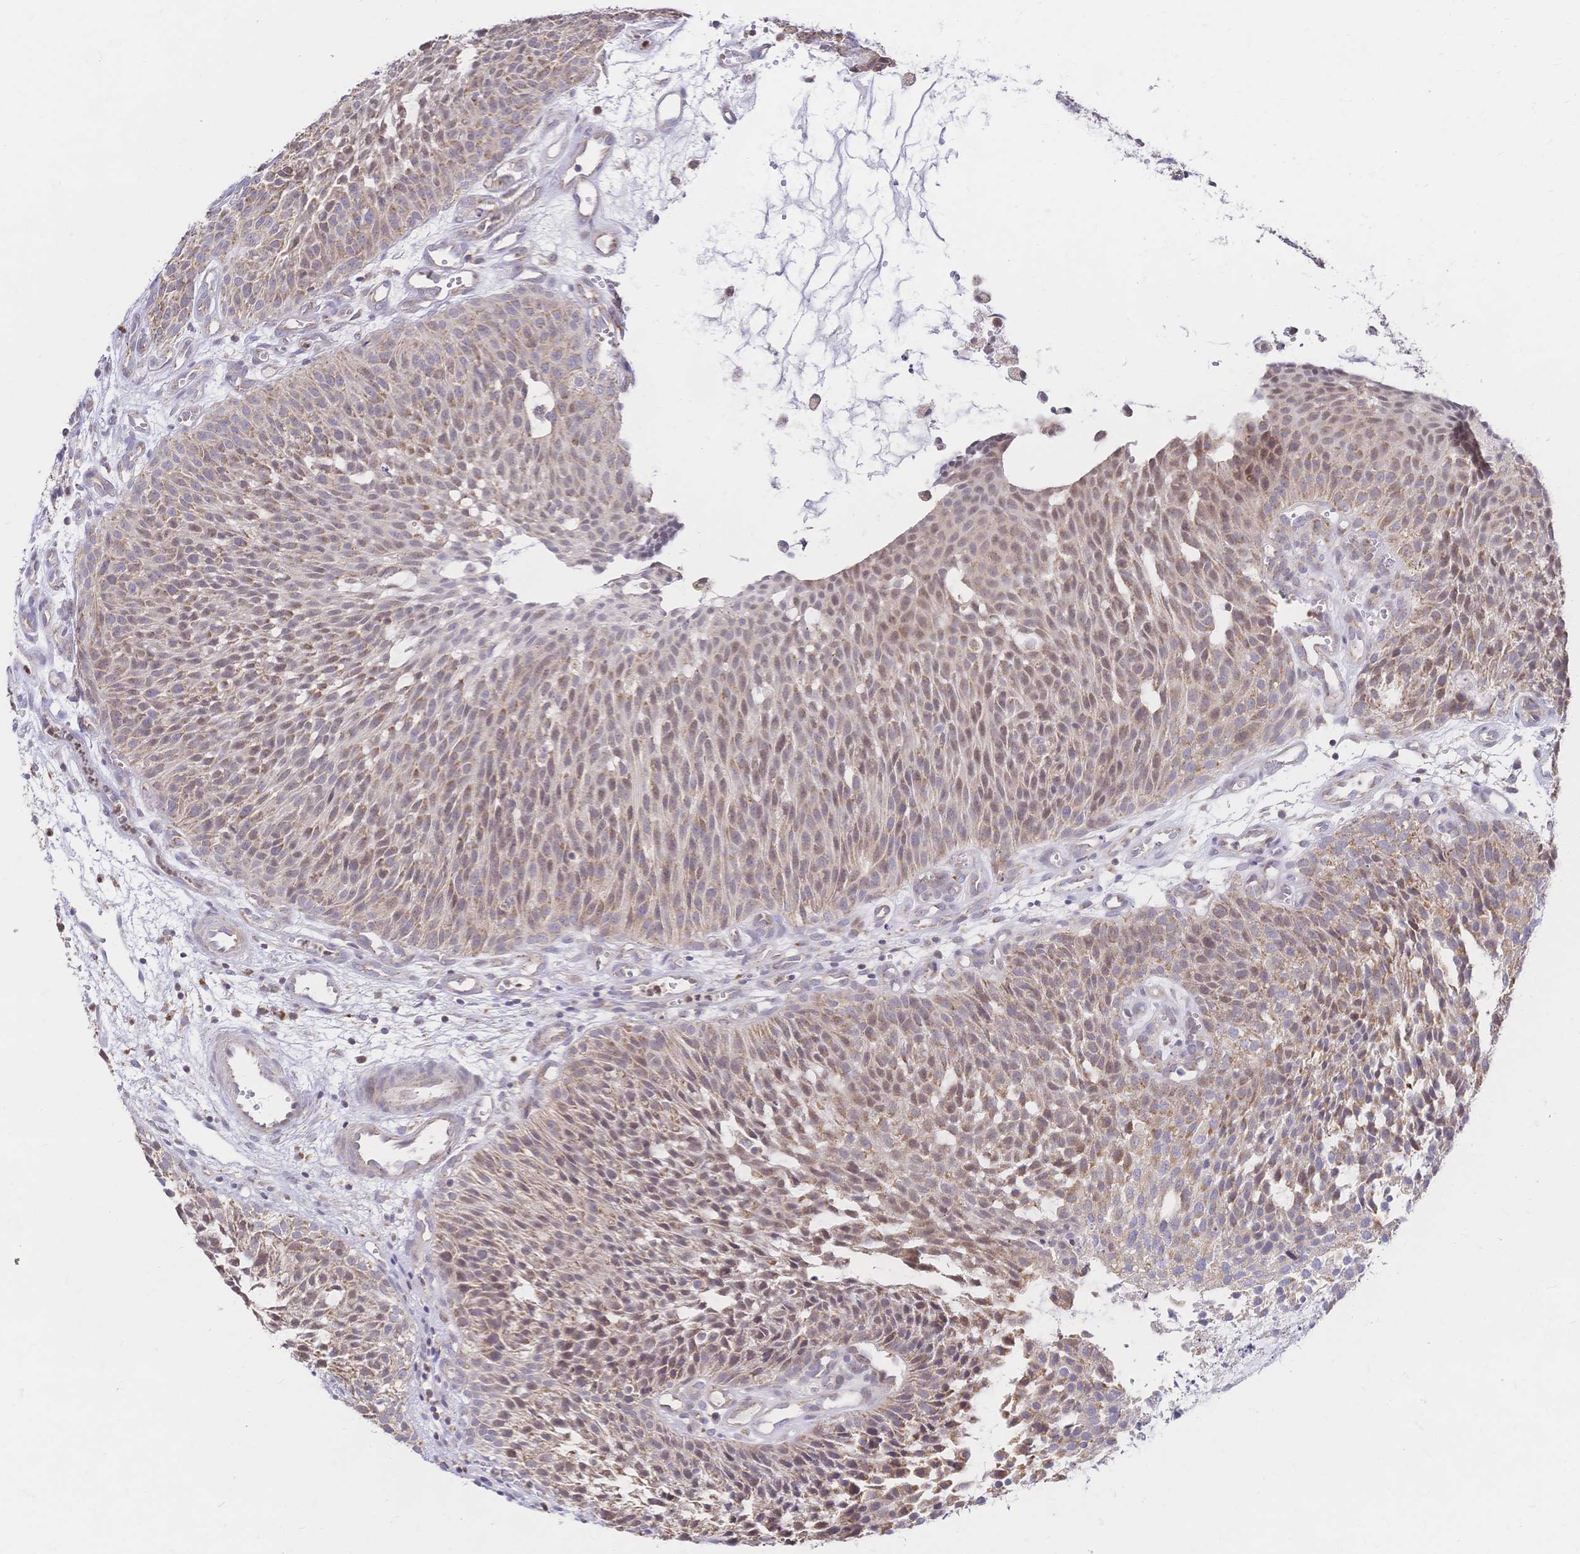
{"staining": {"intensity": "weak", "quantity": ">75%", "location": "cytoplasmic/membranous,nuclear"}, "tissue": "urothelial cancer", "cell_type": "Tumor cells", "image_type": "cancer", "snomed": [{"axis": "morphology", "description": "Urothelial carcinoma, NOS"}, {"axis": "topography", "description": "Urinary bladder"}], "caption": "A histopathology image showing weak cytoplasmic/membranous and nuclear staining in approximately >75% of tumor cells in transitional cell carcinoma, as visualized by brown immunohistochemical staining.", "gene": "CLEC18B", "patient": {"sex": "male", "age": 84}}